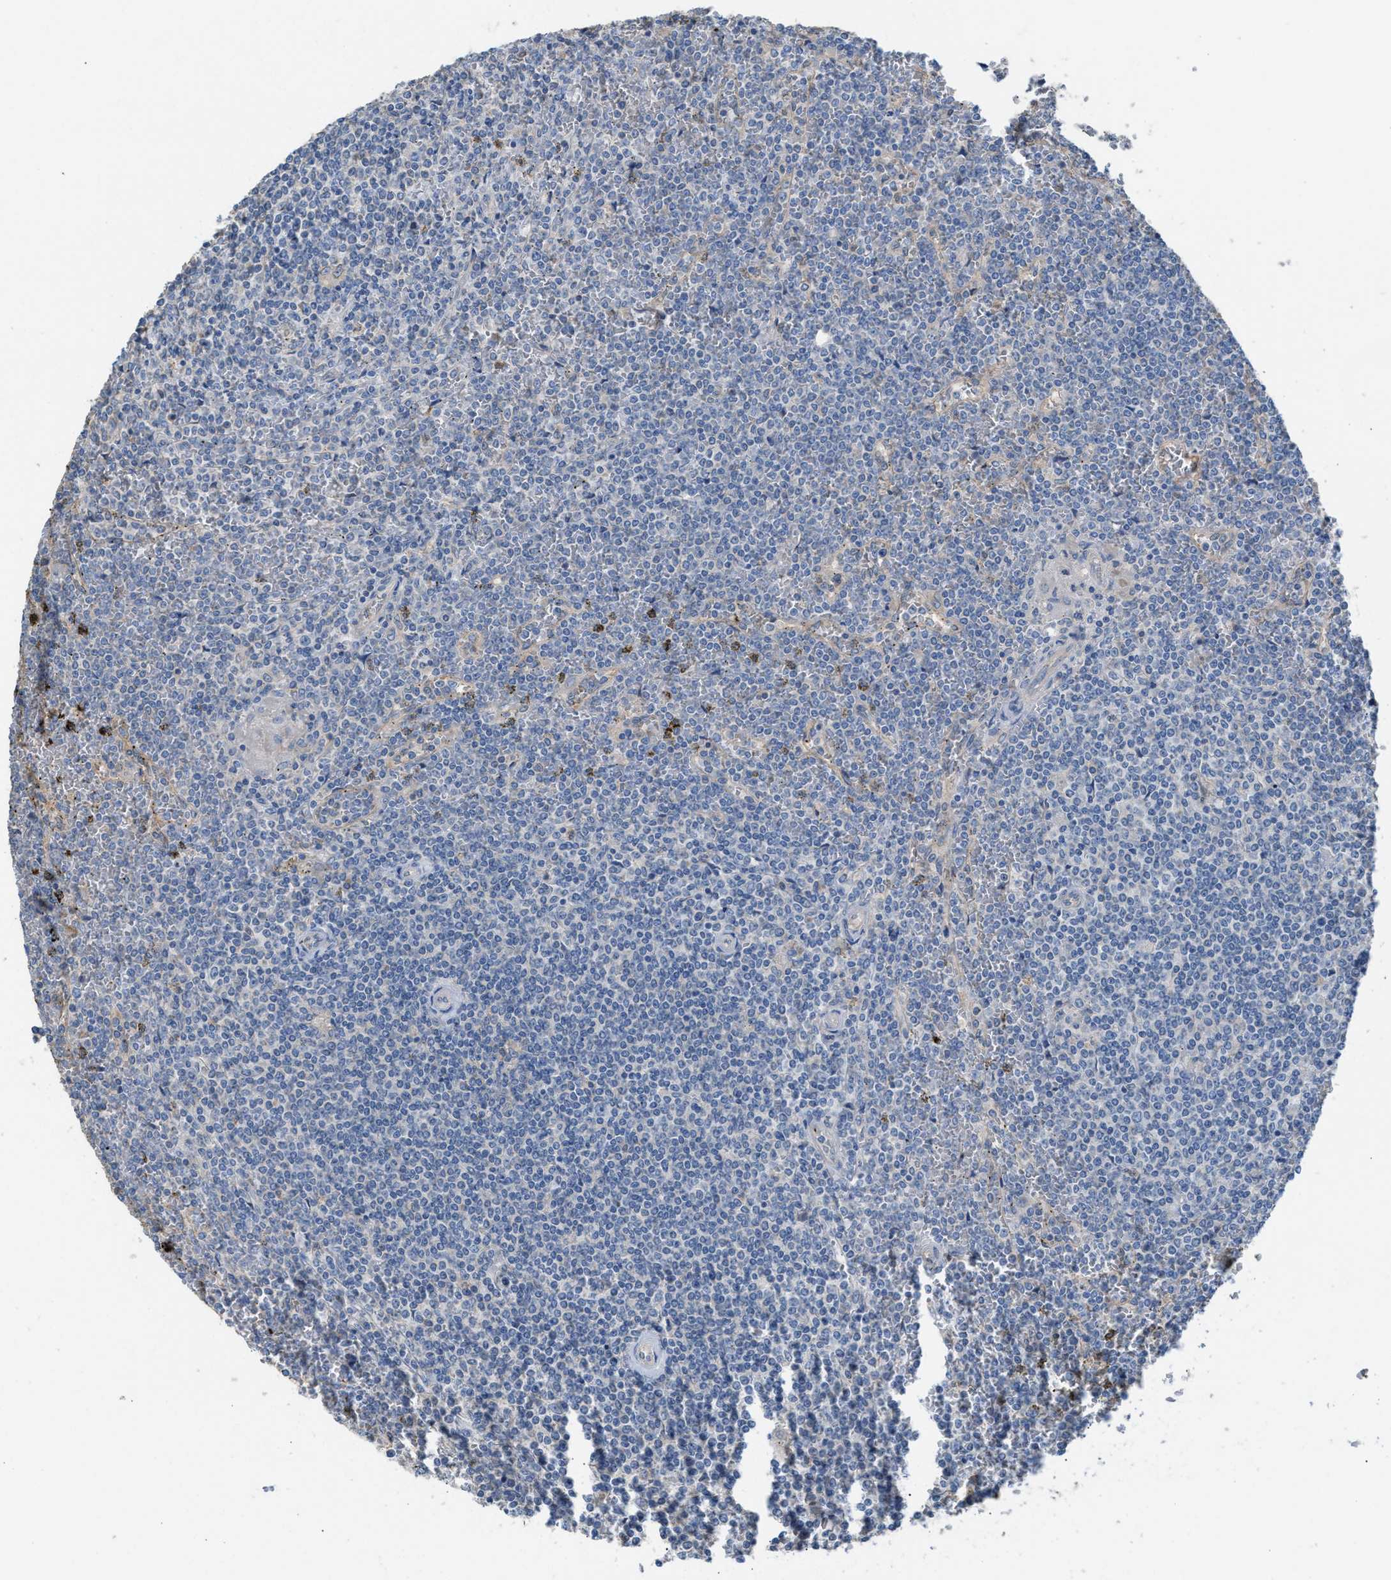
{"staining": {"intensity": "negative", "quantity": "none", "location": "none"}, "tissue": "lymphoma", "cell_type": "Tumor cells", "image_type": "cancer", "snomed": [{"axis": "morphology", "description": "Malignant lymphoma, non-Hodgkin's type, Low grade"}, {"axis": "topography", "description": "Spleen"}], "caption": "An IHC micrograph of low-grade malignant lymphoma, non-Hodgkin's type is shown. There is no staining in tumor cells of low-grade malignant lymphoma, non-Hodgkin's type. (Brightfield microscopy of DAB IHC at high magnification).", "gene": "NQO2", "patient": {"sex": "female", "age": 19}}